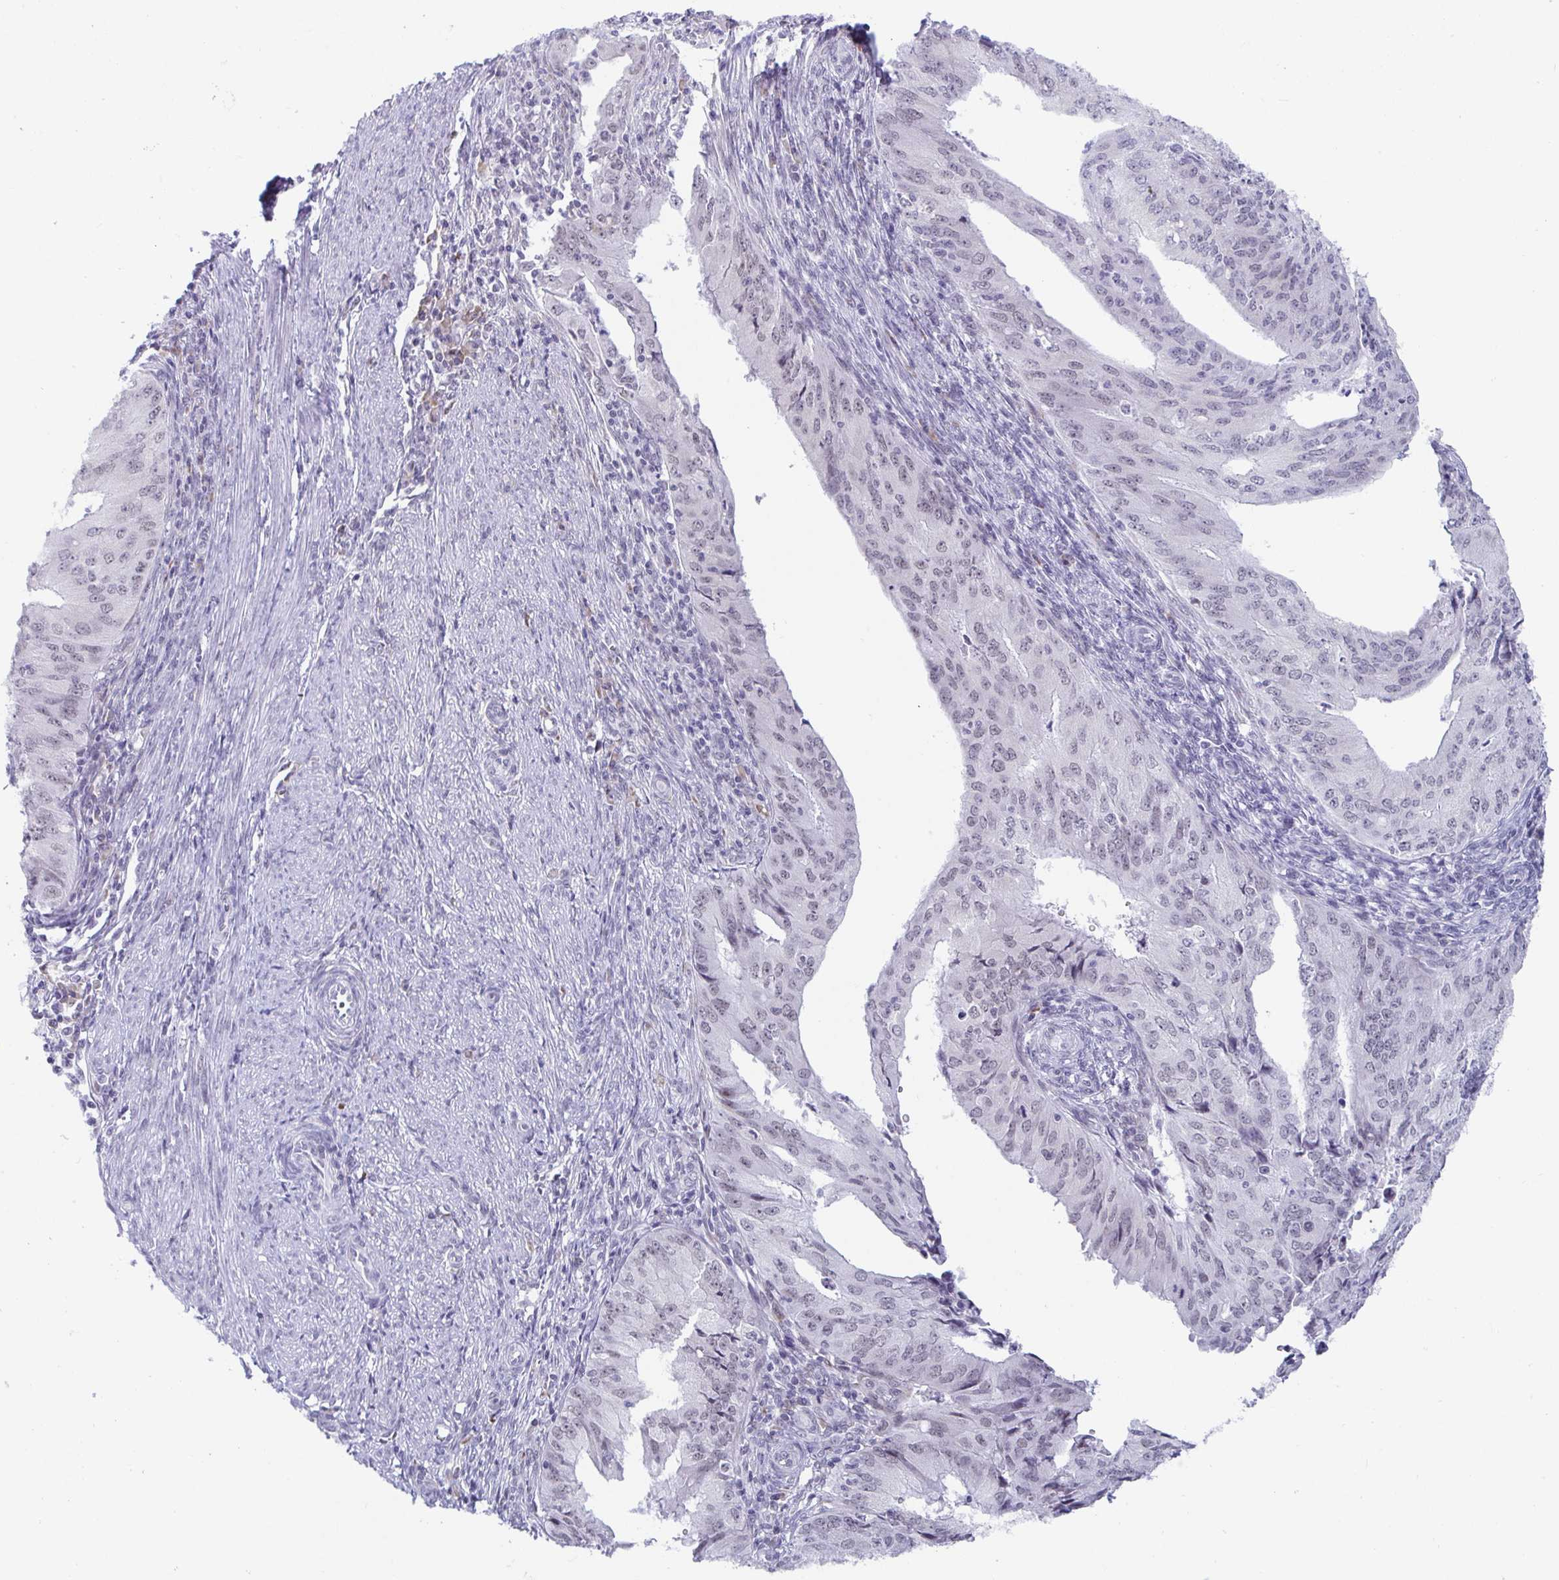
{"staining": {"intensity": "weak", "quantity": "<25%", "location": "nuclear"}, "tissue": "endometrial cancer", "cell_type": "Tumor cells", "image_type": "cancer", "snomed": [{"axis": "morphology", "description": "Adenocarcinoma, NOS"}, {"axis": "topography", "description": "Endometrium"}], "caption": "There is no significant positivity in tumor cells of endometrial adenocarcinoma.", "gene": "WDR72", "patient": {"sex": "female", "age": 50}}